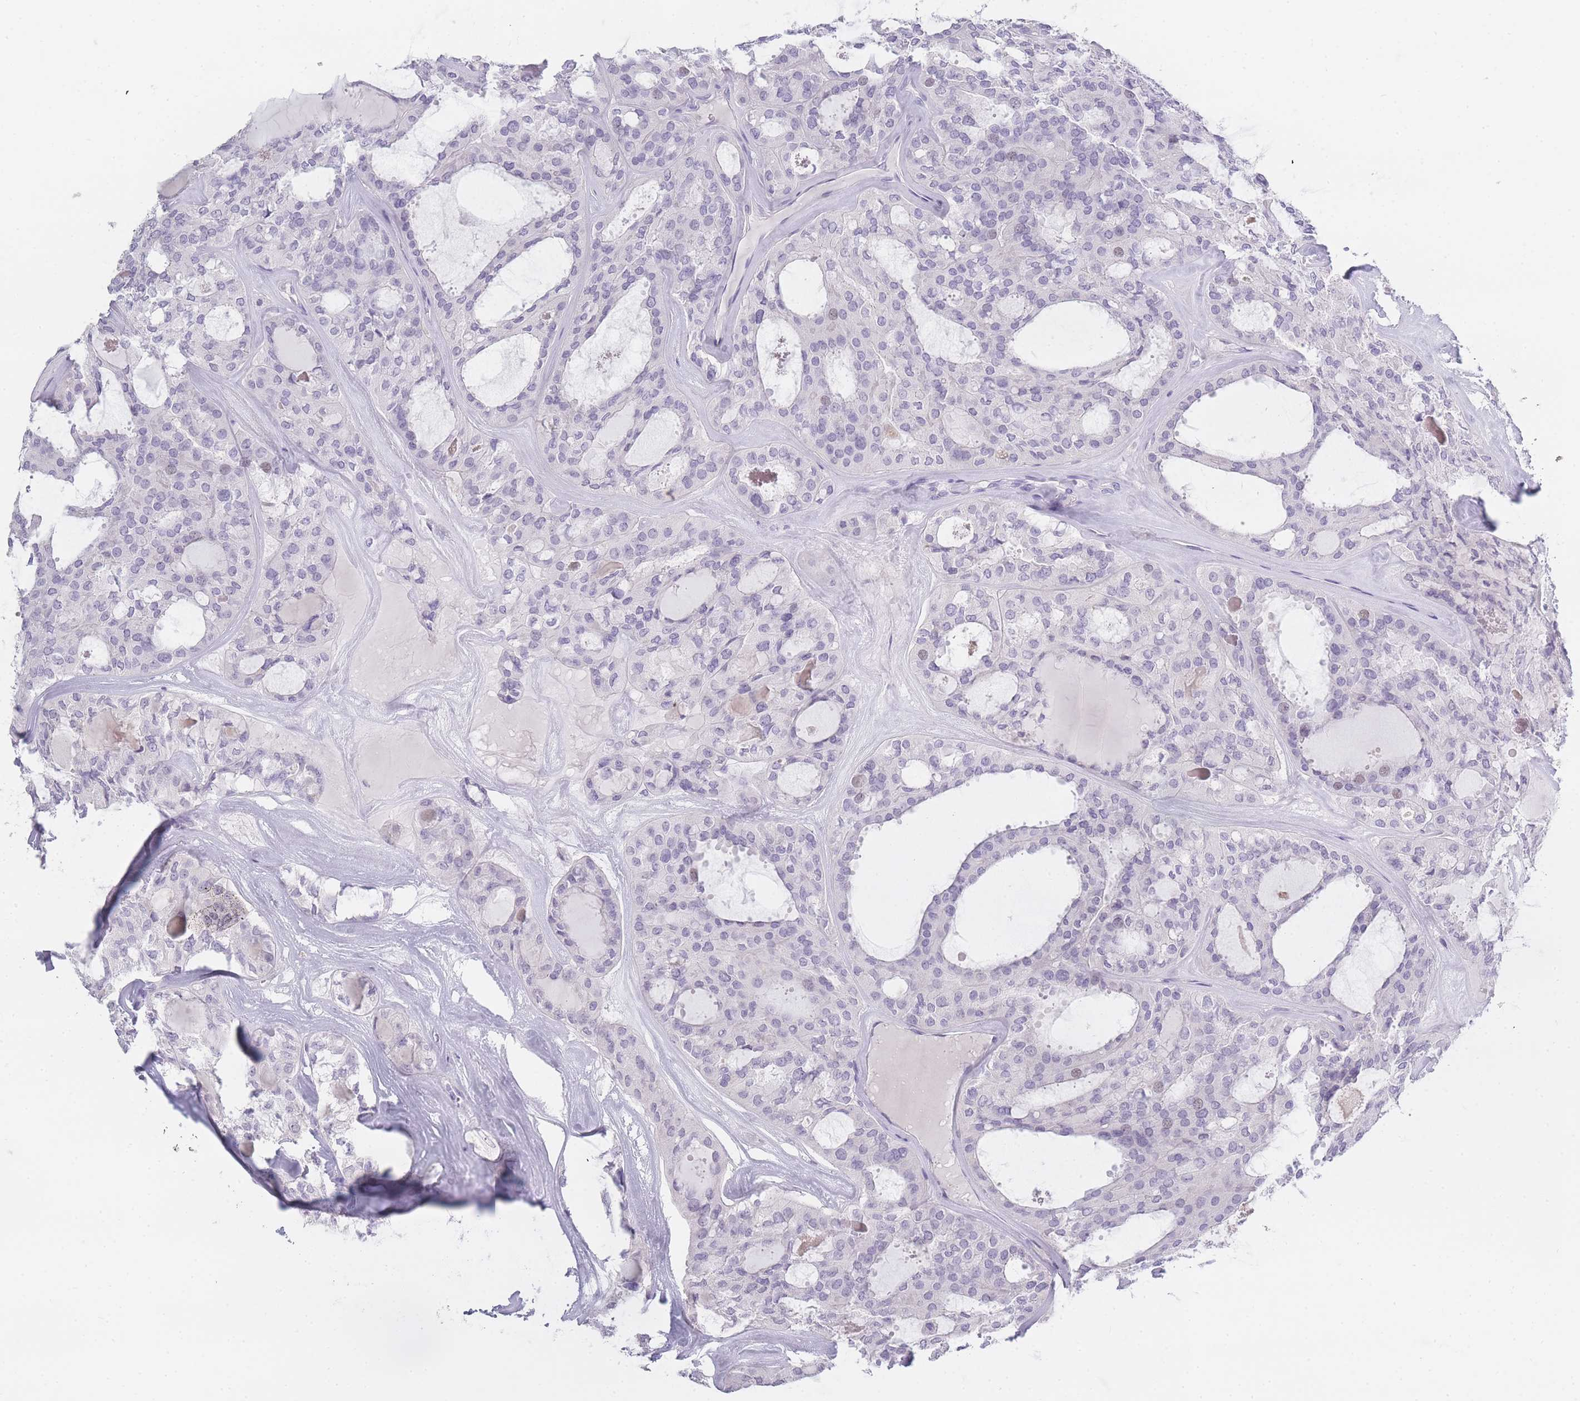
{"staining": {"intensity": "negative", "quantity": "none", "location": "none"}, "tissue": "thyroid cancer", "cell_type": "Tumor cells", "image_type": "cancer", "snomed": [{"axis": "morphology", "description": "Follicular adenoma carcinoma, NOS"}, {"axis": "topography", "description": "Thyroid gland"}], "caption": "This is an immunohistochemistry (IHC) photomicrograph of follicular adenoma carcinoma (thyroid). There is no staining in tumor cells.", "gene": "INS", "patient": {"sex": "male", "age": 75}}